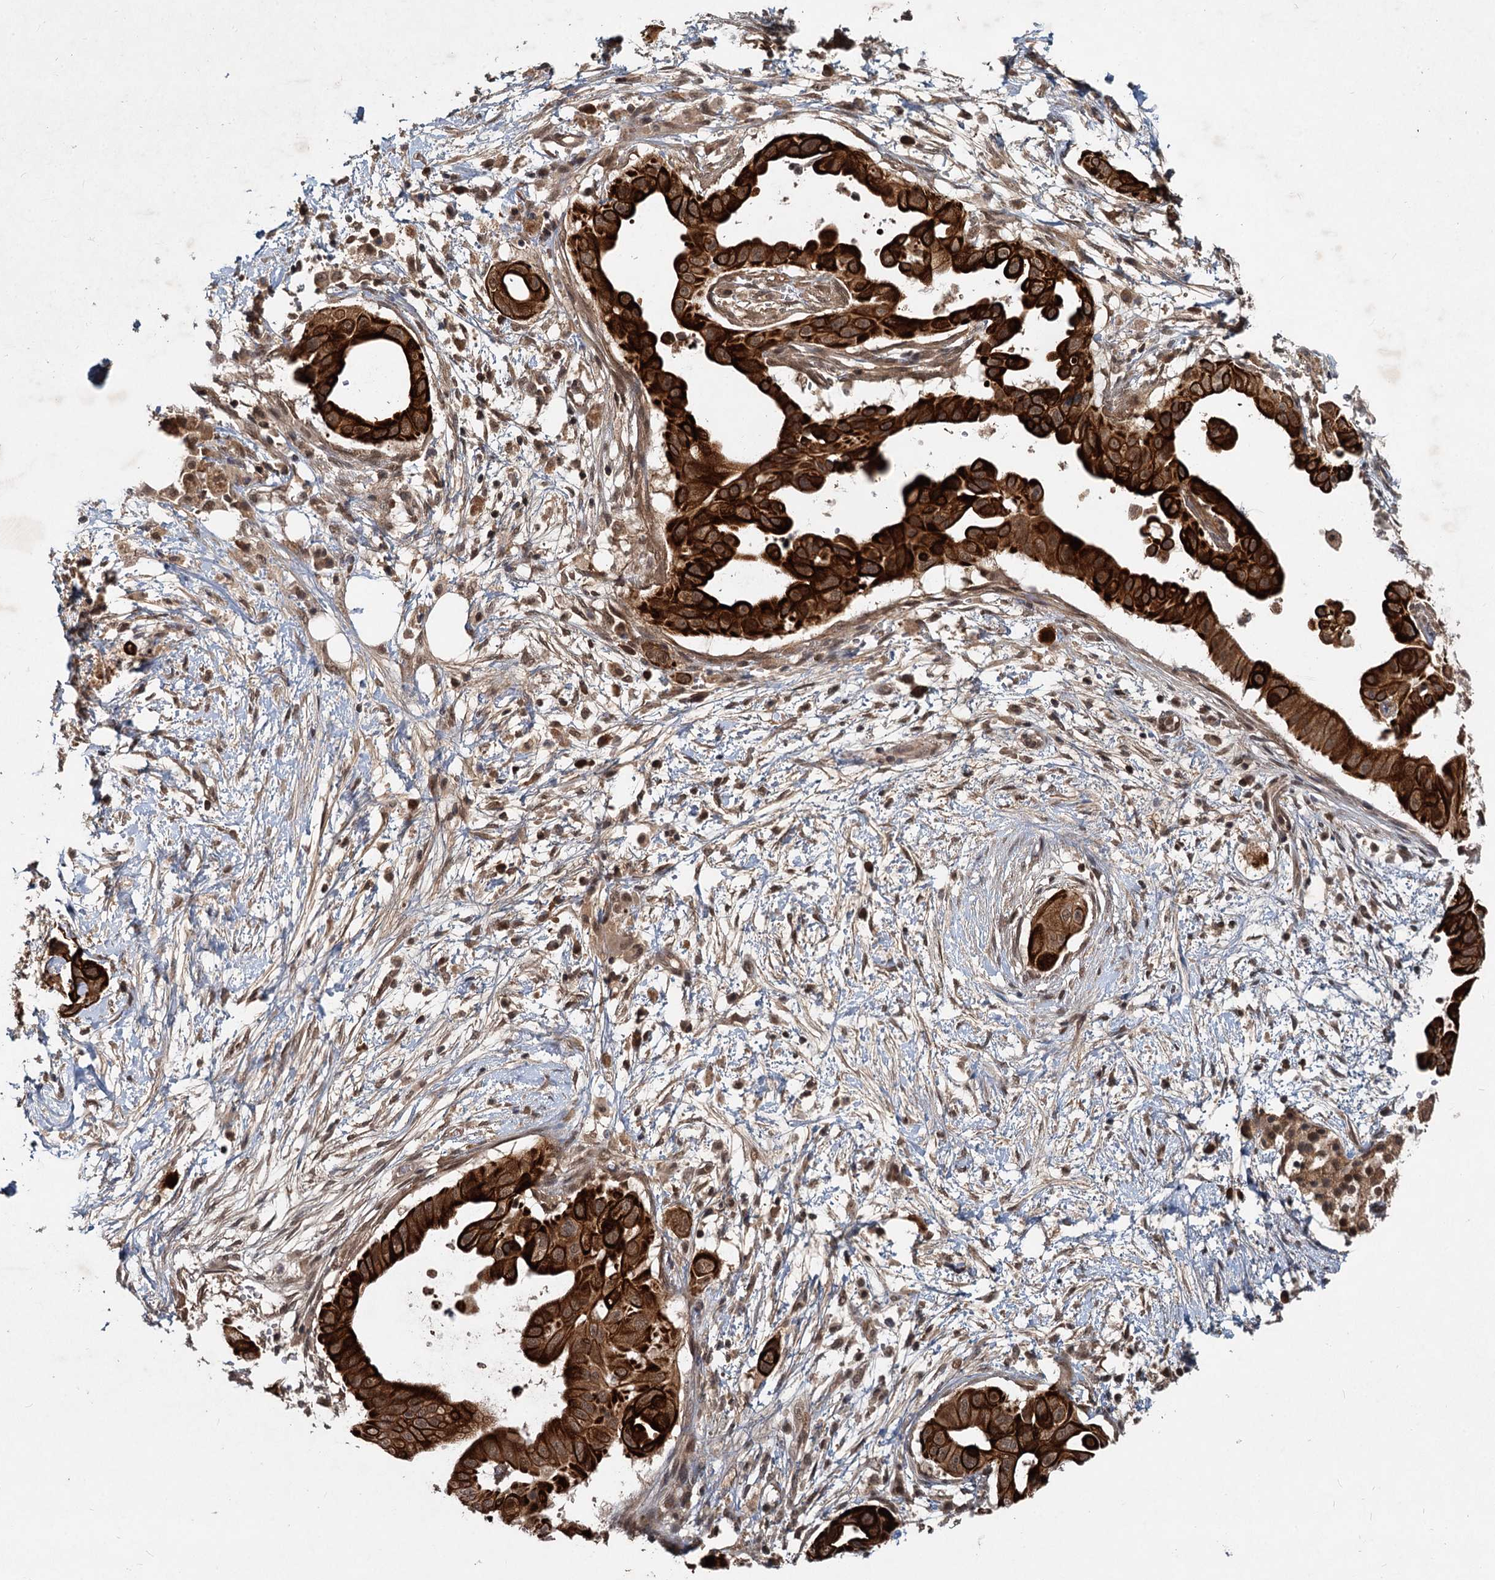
{"staining": {"intensity": "strong", "quantity": ">75%", "location": "cytoplasmic/membranous"}, "tissue": "pancreatic cancer", "cell_type": "Tumor cells", "image_type": "cancer", "snomed": [{"axis": "morphology", "description": "Adenocarcinoma, NOS"}, {"axis": "topography", "description": "Pancreas"}], "caption": "This histopathology image demonstrates immunohistochemistry (IHC) staining of human pancreatic cancer, with high strong cytoplasmic/membranous staining in approximately >75% of tumor cells.", "gene": "RITA1", "patient": {"sex": "male", "age": 68}}